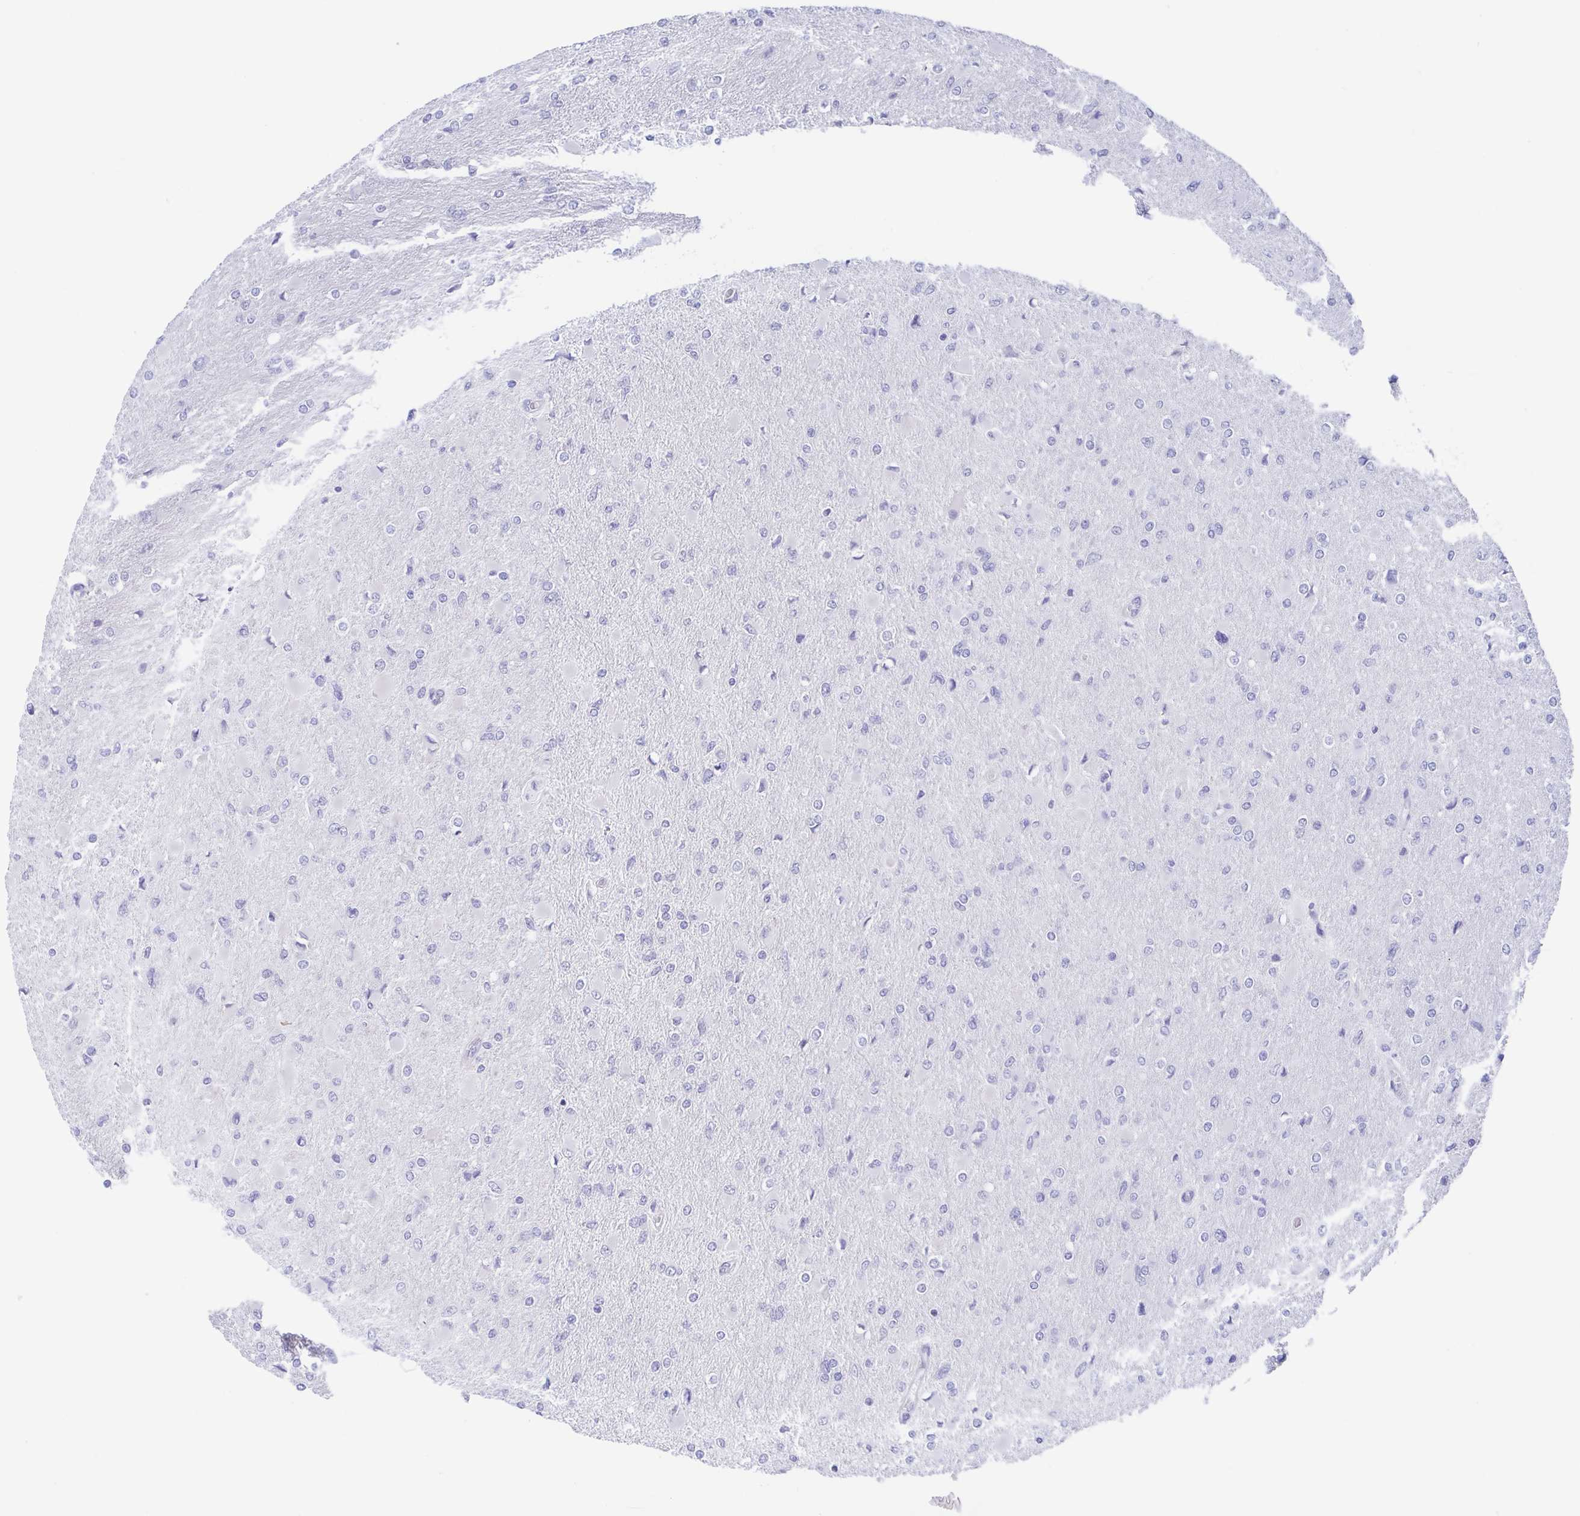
{"staining": {"intensity": "negative", "quantity": "none", "location": "none"}, "tissue": "glioma", "cell_type": "Tumor cells", "image_type": "cancer", "snomed": [{"axis": "morphology", "description": "Glioma, malignant, High grade"}, {"axis": "topography", "description": "Cerebral cortex"}], "caption": "This is a photomicrograph of immunohistochemistry staining of high-grade glioma (malignant), which shows no staining in tumor cells.", "gene": "TEX12", "patient": {"sex": "female", "age": 36}}